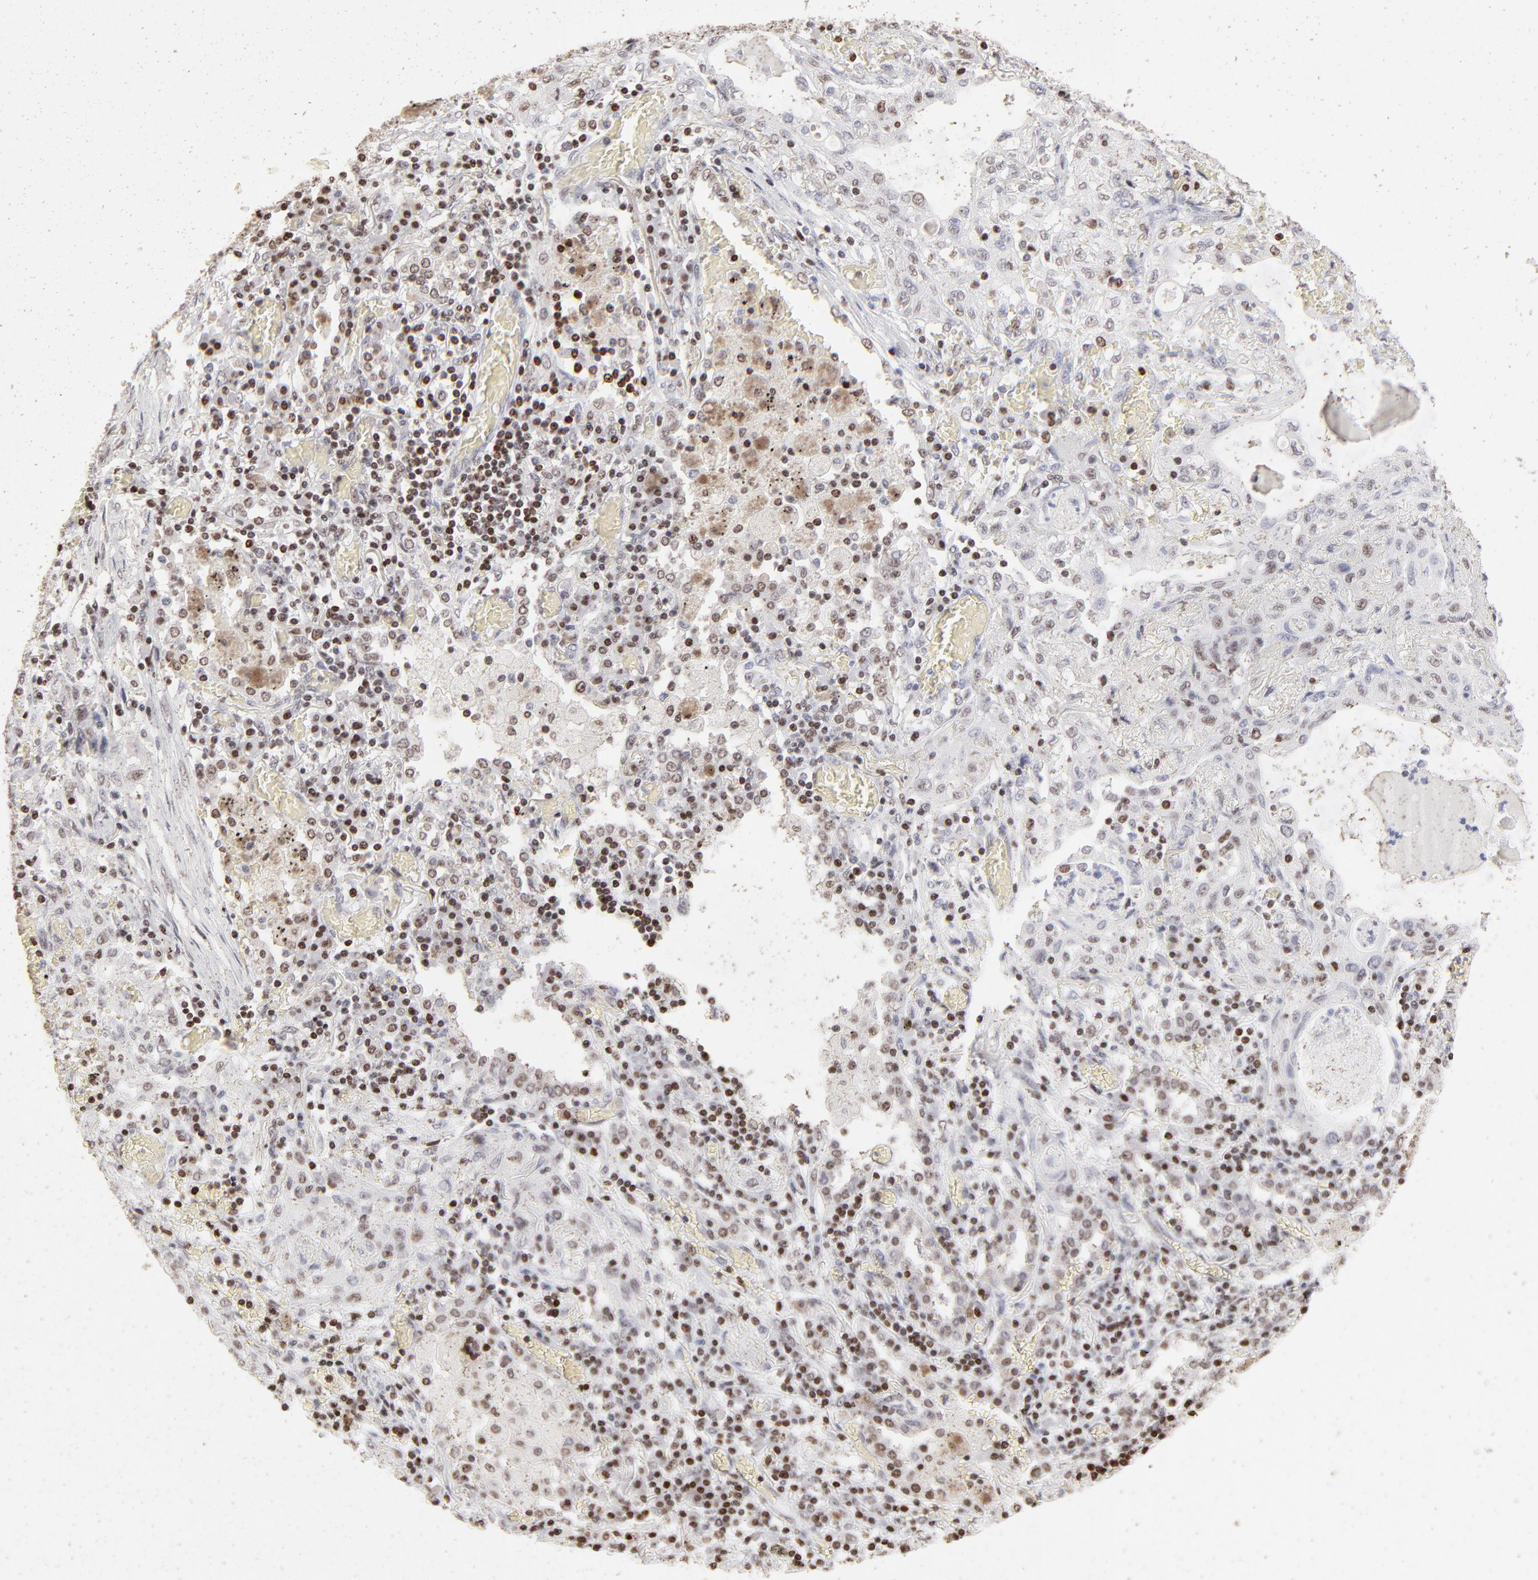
{"staining": {"intensity": "moderate", "quantity": "25%-75%", "location": "nuclear"}, "tissue": "lung cancer", "cell_type": "Tumor cells", "image_type": "cancer", "snomed": [{"axis": "morphology", "description": "Squamous cell carcinoma, NOS"}, {"axis": "topography", "description": "Lung"}], "caption": "Immunohistochemistry (IHC) of human lung cancer (squamous cell carcinoma) exhibits medium levels of moderate nuclear staining in about 25%-75% of tumor cells.", "gene": "PARP1", "patient": {"sex": "female", "age": 47}}